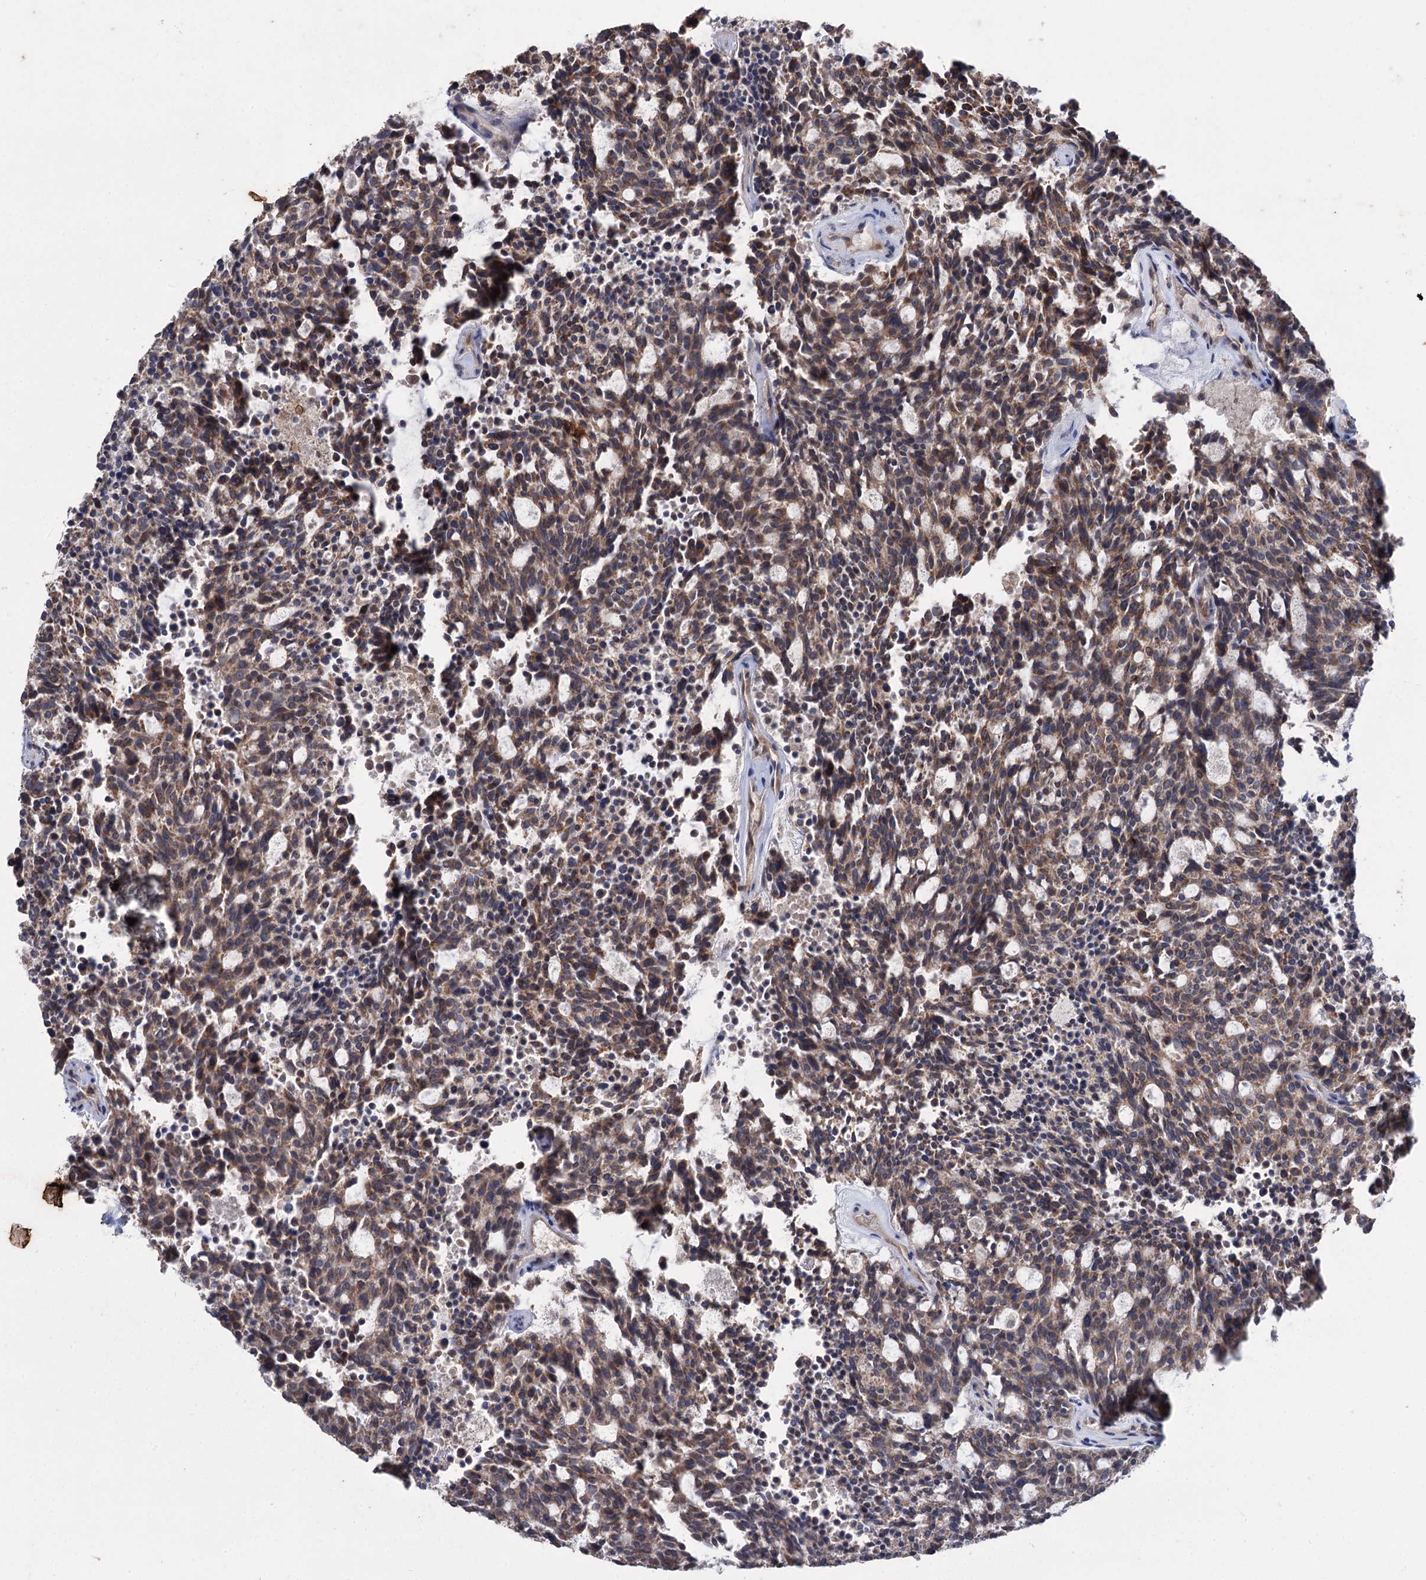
{"staining": {"intensity": "moderate", "quantity": ">75%", "location": "cytoplasmic/membranous"}, "tissue": "carcinoid", "cell_type": "Tumor cells", "image_type": "cancer", "snomed": [{"axis": "morphology", "description": "Carcinoid, malignant, NOS"}, {"axis": "topography", "description": "Pancreas"}], "caption": "High-magnification brightfield microscopy of carcinoid stained with DAB (brown) and counterstained with hematoxylin (blue). tumor cells exhibit moderate cytoplasmic/membranous staining is appreciated in approximately>75% of cells.", "gene": "CLPB", "patient": {"sex": "female", "age": 54}}